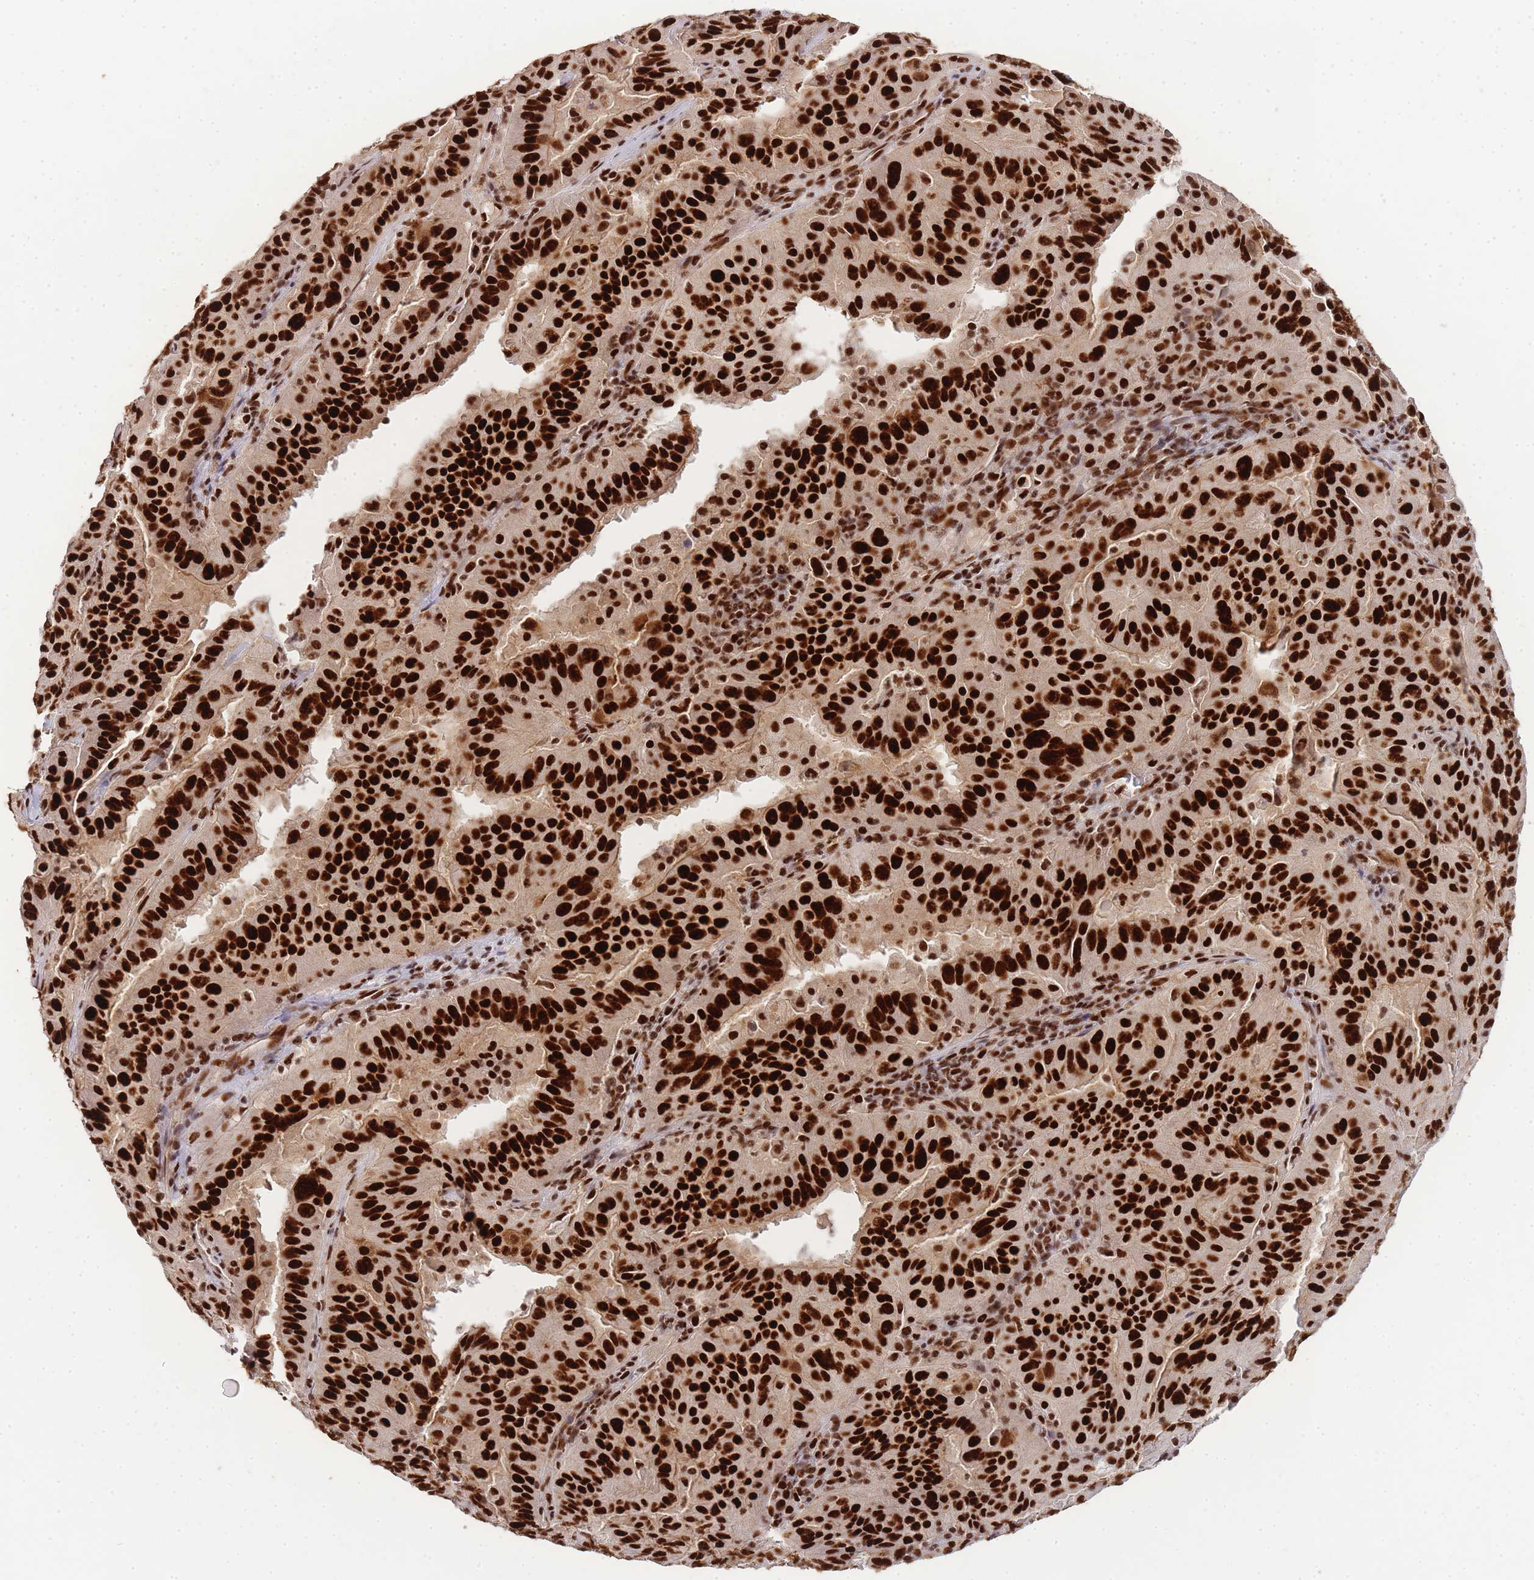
{"staining": {"intensity": "strong", "quantity": ">75%", "location": "nuclear"}, "tissue": "pancreatic cancer", "cell_type": "Tumor cells", "image_type": "cancer", "snomed": [{"axis": "morphology", "description": "Adenocarcinoma, NOS"}, {"axis": "topography", "description": "Pancreas"}], "caption": "This is a histology image of IHC staining of adenocarcinoma (pancreatic), which shows strong positivity in the nuclear of tumor cells.", "gene": "PRKDC", "patient": {"sex": "male", "age": 63}}